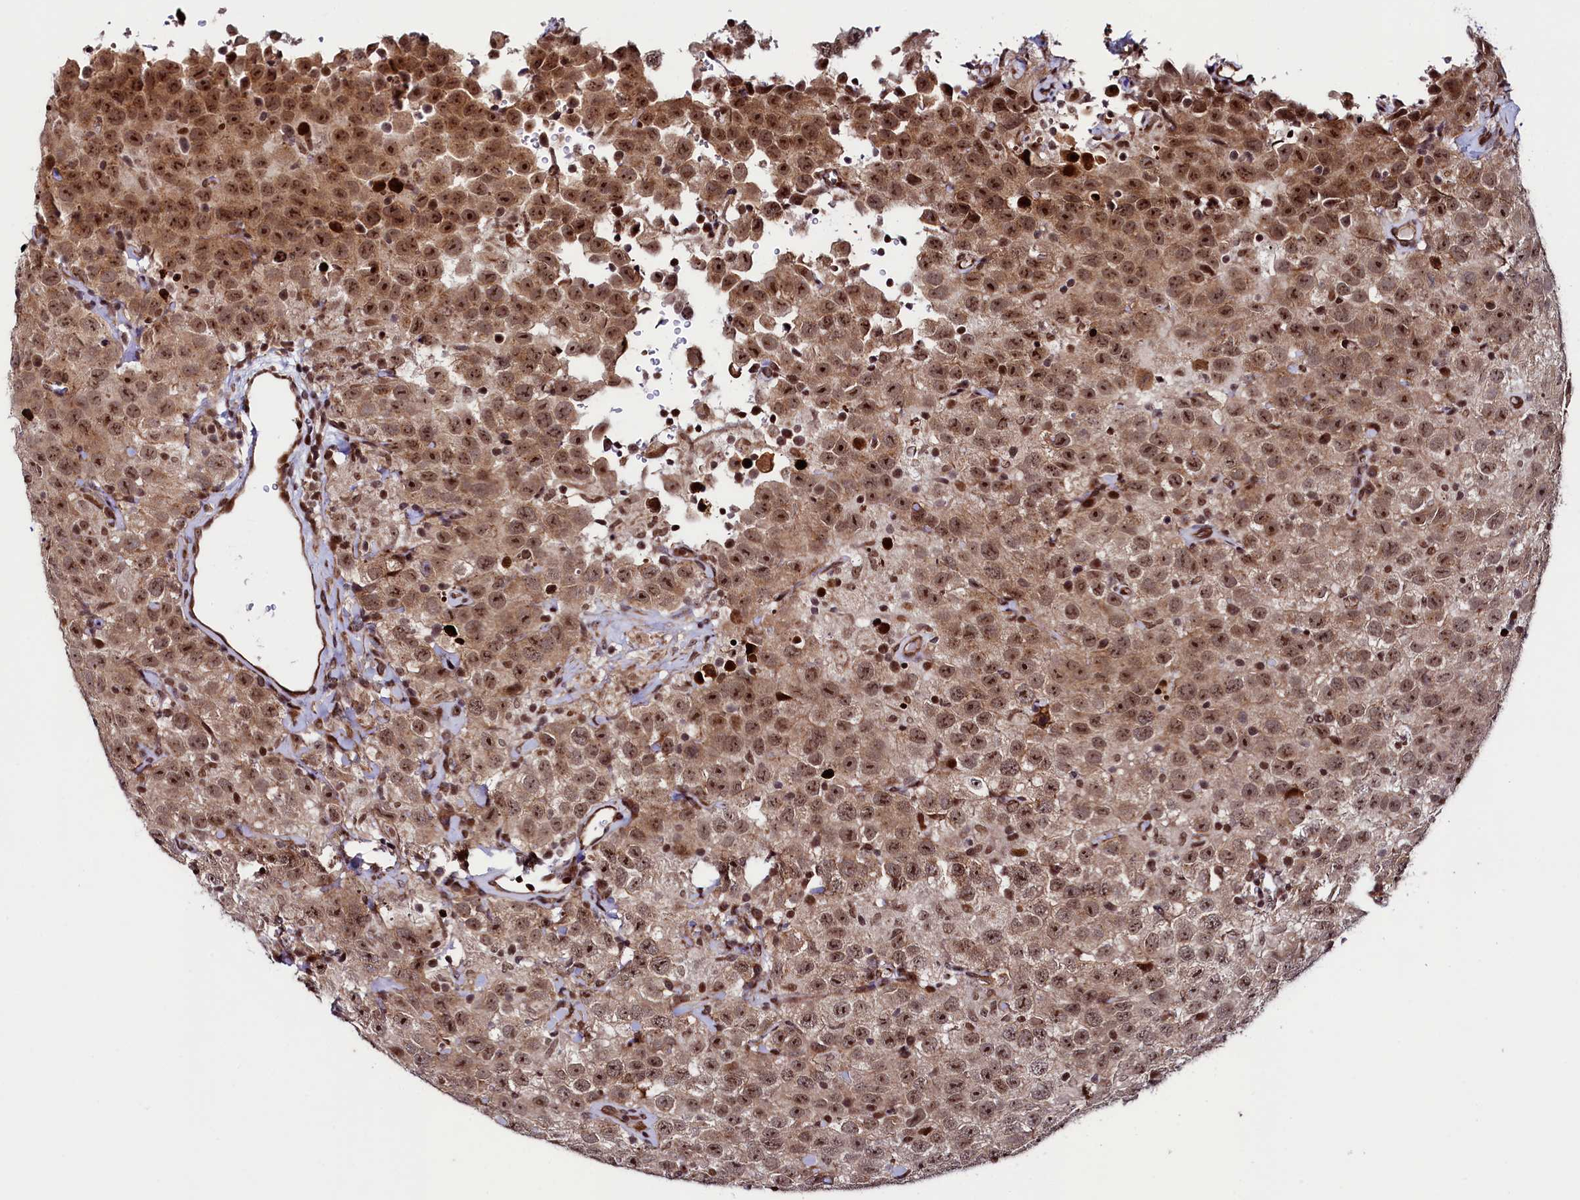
{"staining": {"intensity": "moderate", "quantity": ">75%", "location": "cytoplasmic/membranous,nuclear"}, "tissue": "testis cancer", "cell_type": "Tumor cells", "image_type": "cancer", "snomed": [{"axis": "morphology", "description": "Seminoma, NOS"}, {"axis": "topography", "description": "Testis"}], "caption": "Immunohistochemistry (DAB) staining of human seminoma (testis) demonstrates moderate cytoplasmic/membranous and nuclear protein positivity in approximately >75% of tumor cells.", "gene": "LEO1", "patient": {"sex": "male", "age": 41}}